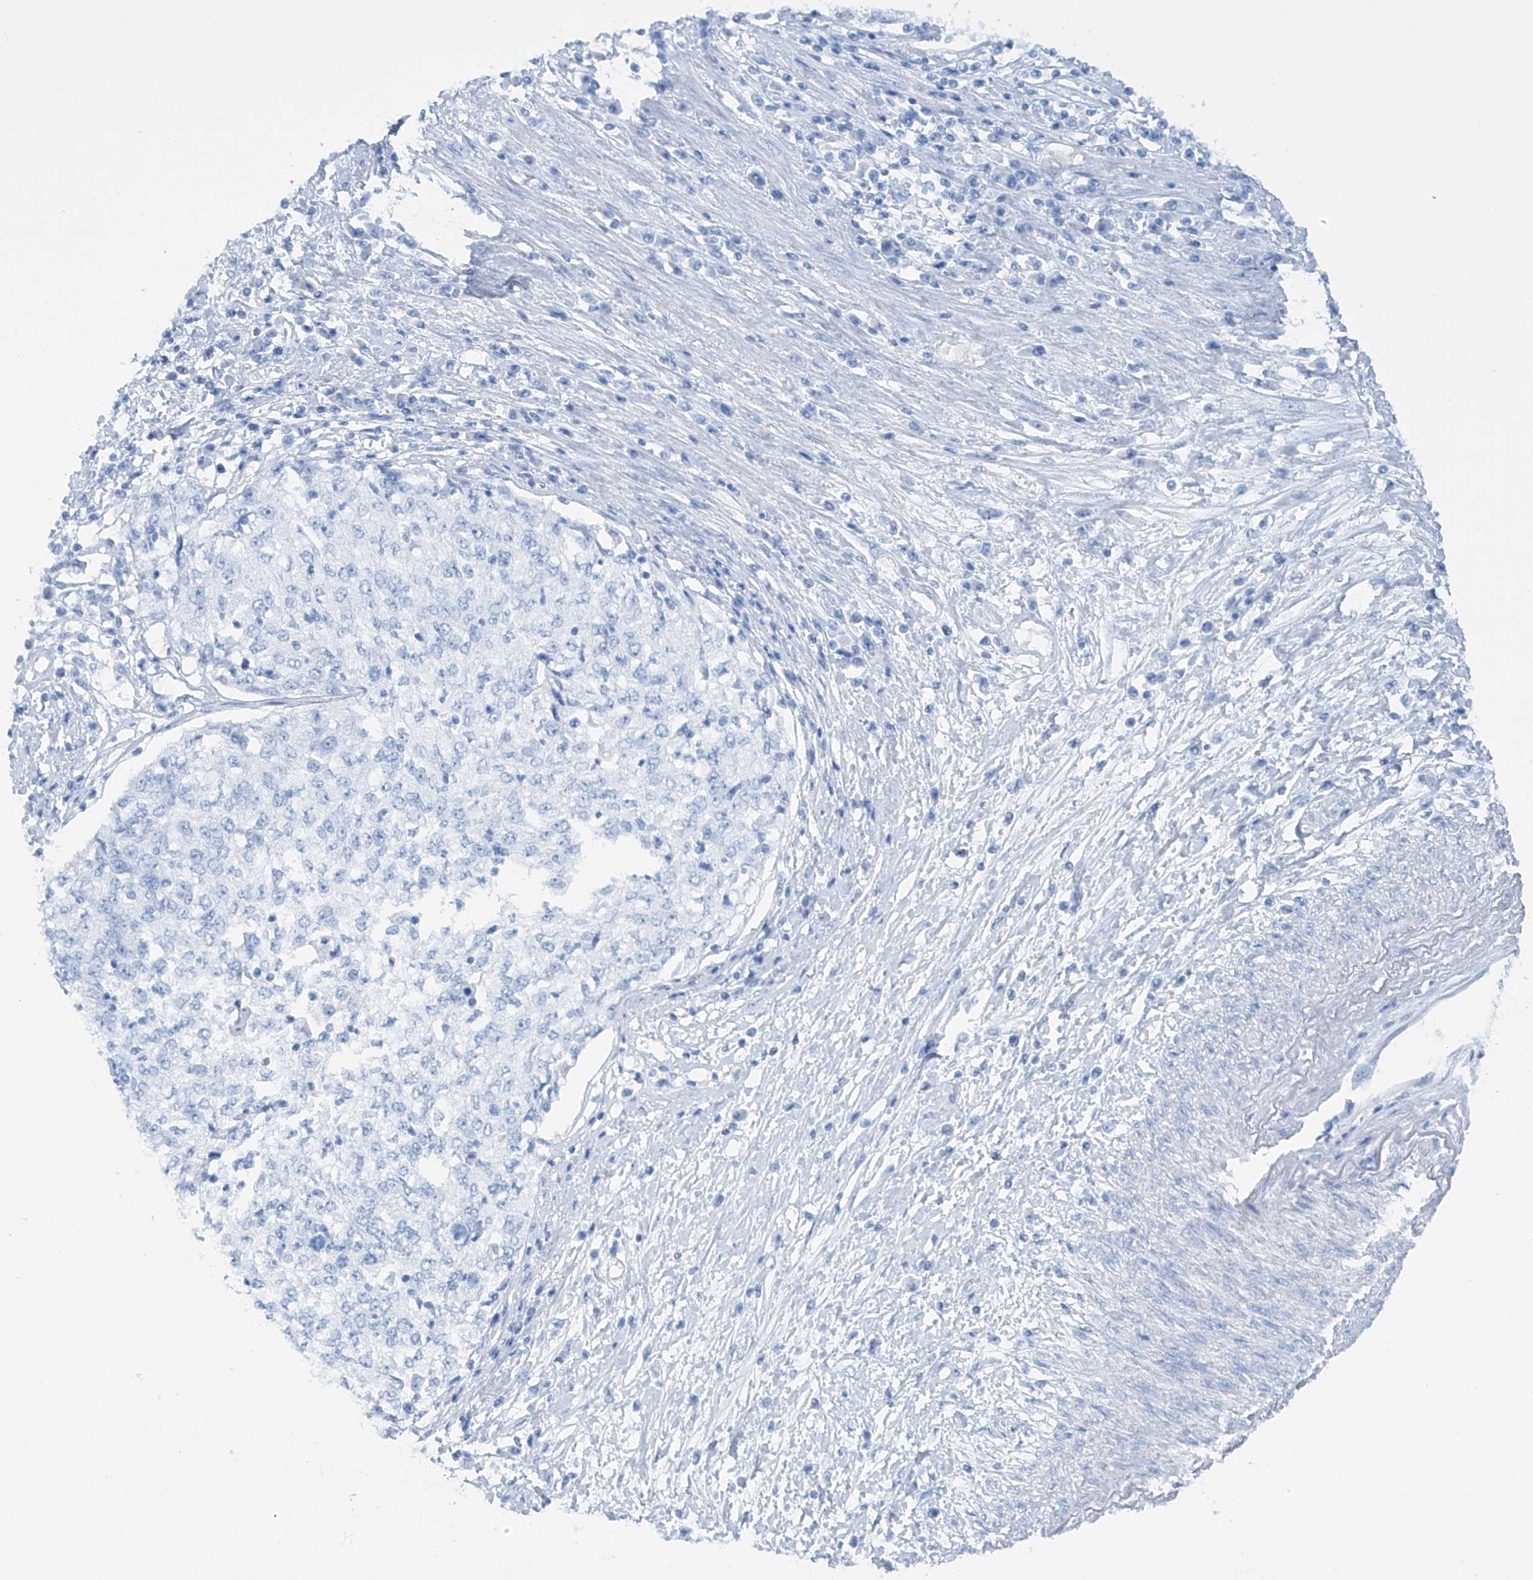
{"staining": {"intensity": "negative", "quantity": "none", "location": "none"}, "tissue": "cervical cancer", "cell_type": "Tumor cells", "image_type": "cancer", "snomed": [{"axis": "morphology", "description": "Squamous cell carcinoma, NOS"}, {"axis": "topography", "description": "Cervix"}], "caption": "This micrograph is of cervical squamous cell carcinoma stained with immunohistochemistry to label a protein in brown with the nuclei are counter-stained blue. There is no positivity in tumor cells.", "gene": "MAGI1", "patient": {"sex": "female", "age": 57}}